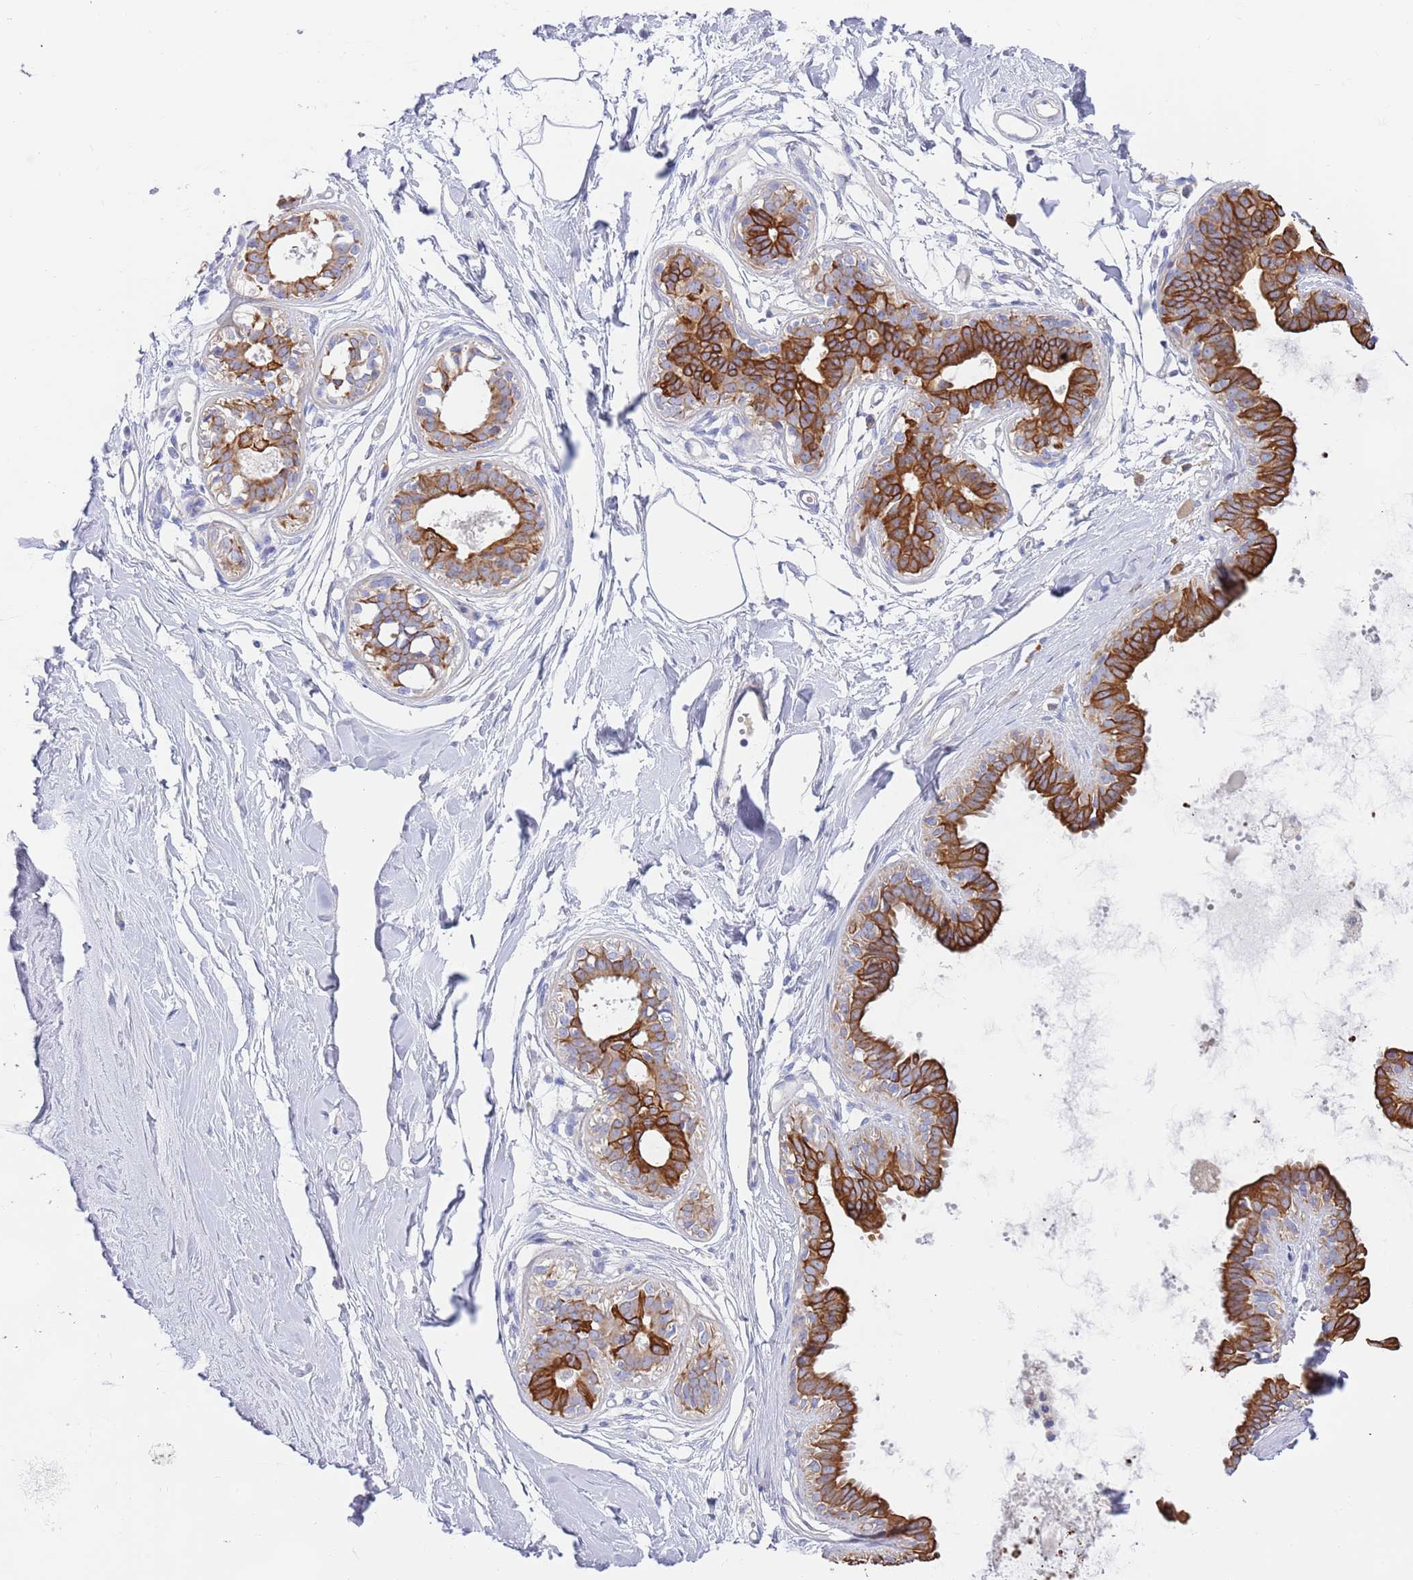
{"staining": {"intensity": "negative", "quantity": "none", "location": "none"}, "tissue": "breast", "cell_type": "Adipocytes", "image_type": "normal", "snomed": [{"axis": "morphology", "description": "Normal tissue, NOS"}, {"axis": "topography", "description": "Breast"}], "caption": "High magnification brightfield microscopy of unremarkable breast stained with DAB (3,3'-diaminobenzidine) (brown) and counterstained with hematoxylin (blue): adipocytes show no significant positivity. (Brightfield microscopy of DAB (3,3'-diaminobenzidine) IHC at high magnification).", "gene": "CCDC149", "patient": {"sex": "female", "age": 45}}